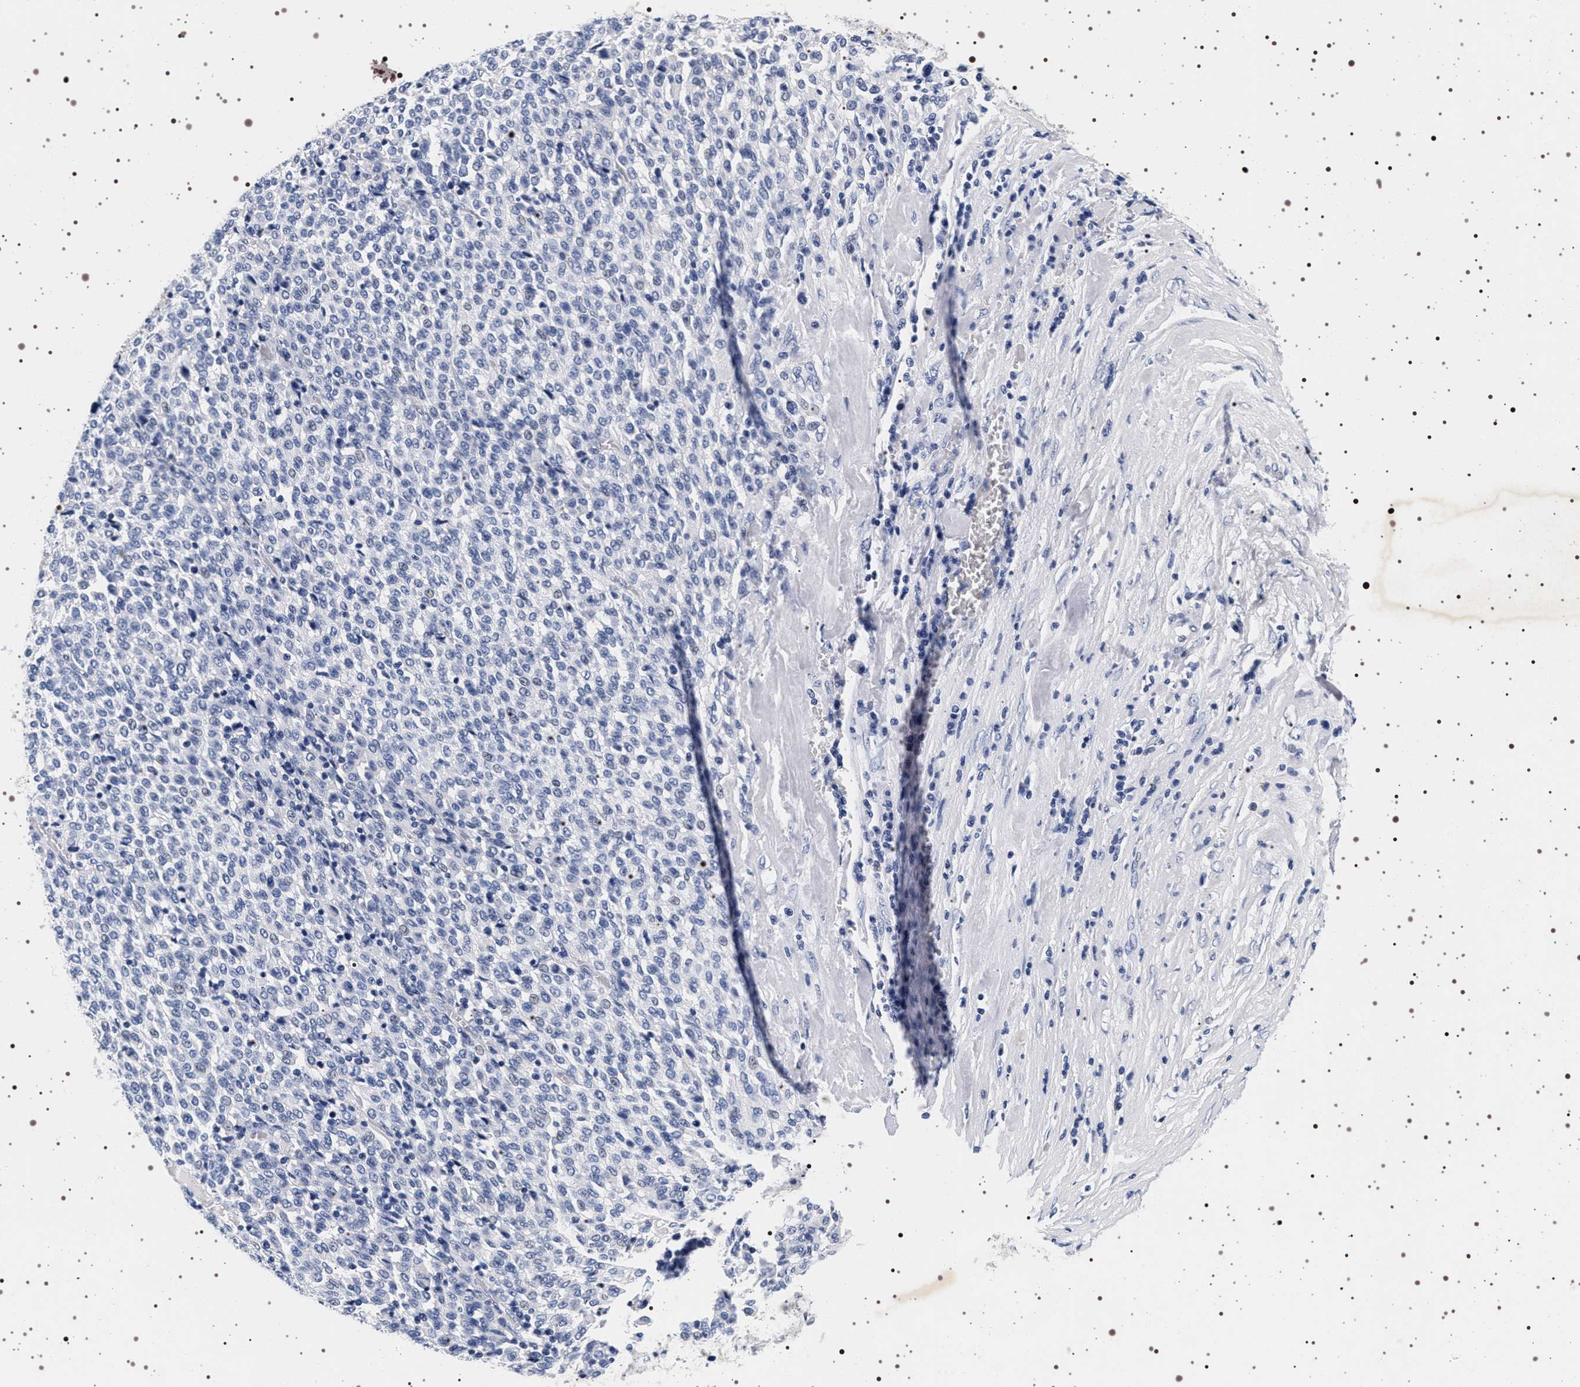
{"staining": {"intensity": "negative", "quantity": "none", "location": "none"}, "tissue": "melanoma", "cell_type": "Tumor cells", "image_type": "cancer", "snomed": [{"axis": "morphology", "description": "Malignant melanoma, Metastatic site"}, {"axis": "topography", "description": "Pancreas"}], "caption": "Photomicrograph shows no protein expression in tumor cells of malignant melanoma (metastatic site) tissue. (DAB IHC with hematoxylin counter stain).", "gene": "SYN1", "patient": {"sex": "female", "age": 30}}